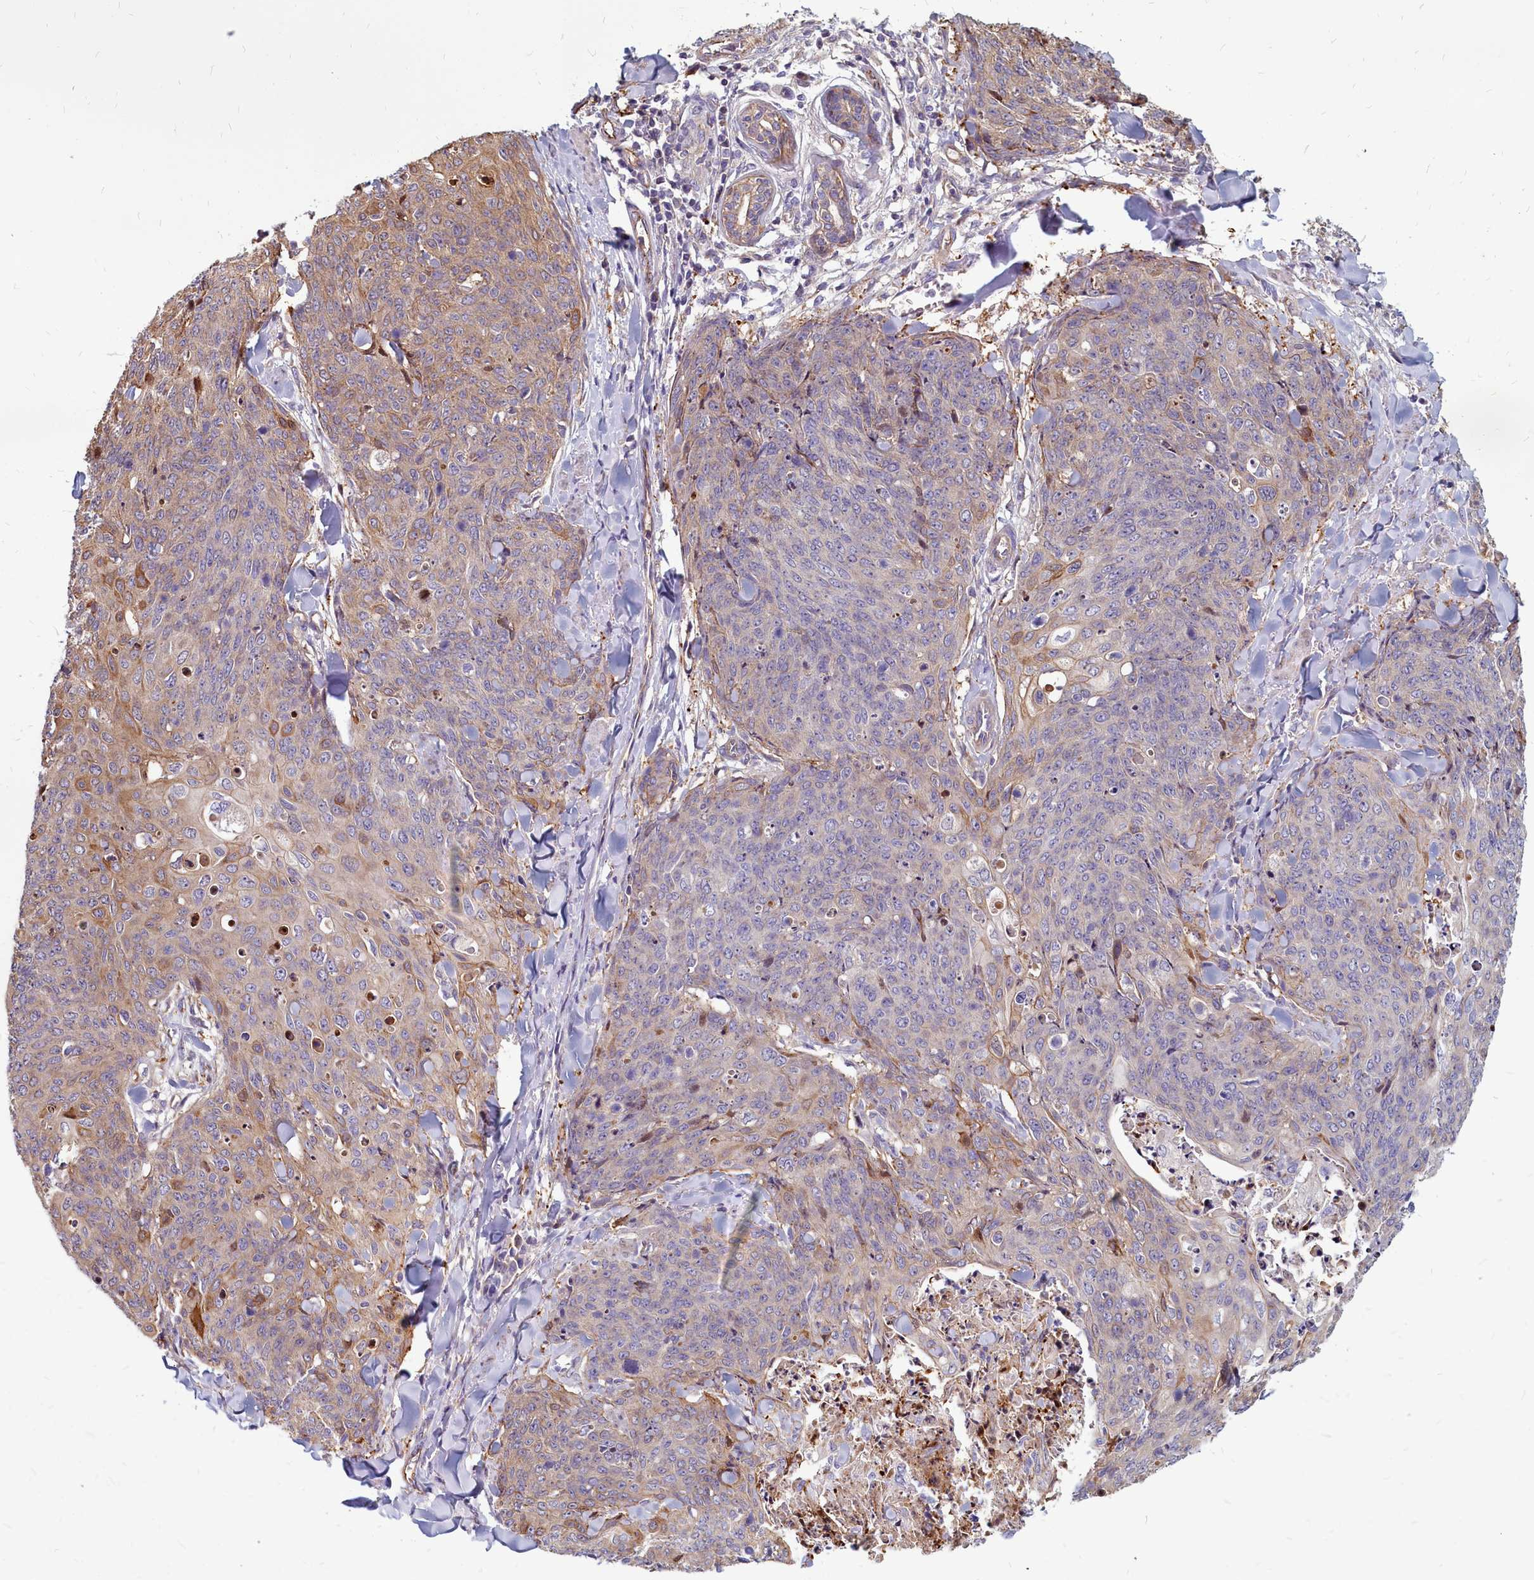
{"staining": {"intensity": "moderate", "quantity": "<25%", "location": "cytoplasmic/membranous"}, "tissue": "skin cancer", "cell_type": "Tumor cells", "image_type": "cancer", "snomed": [{"axis": "morphology", "description": "Squamous cell carcinoma, NOS"}, {"axis": "topography", "description": "Skin"}, {"axis": "topography", "description": "Vulva"}], "caption": "A micrograph showing moderate cytoplasmic/membranous expression in about <25% of tumor cells in skin cancer (squamous cell carcinoma), as visualized by brown immunohistochemical staining.", "gene": "TTC5", "patient": {"sex": "female", "age": 85}}